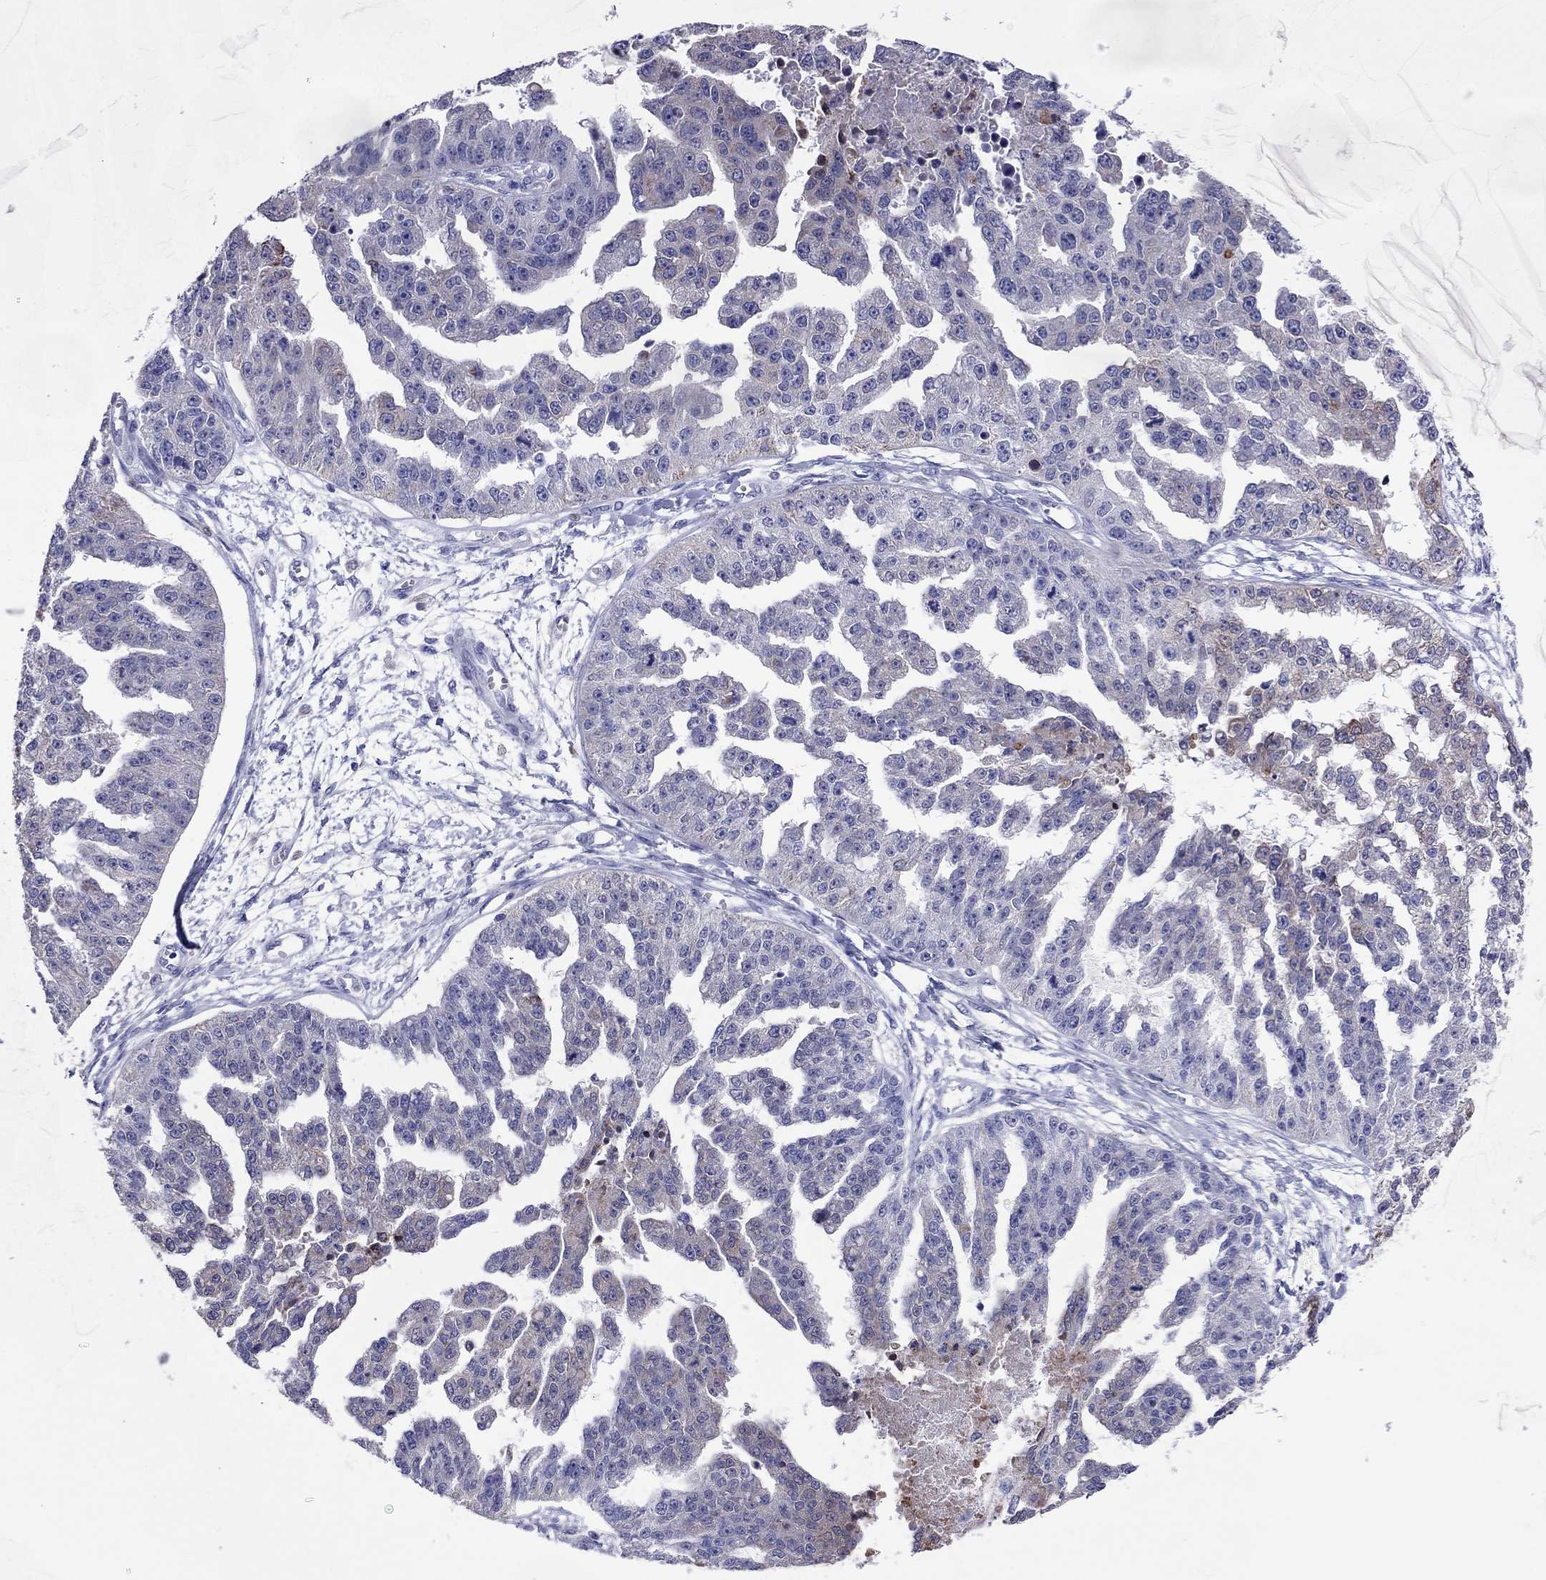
{"staining": {"intensity": "moderate", "quantity": "<25%", "location": "cytoplasmic/membranous"}, "tissue": "ovarian cancer", "cell_type": "Tumor cells", "image_type": "cancer", "snomed": [{"axis": "morphology", "description": "Cystadenocarcinoma, serous, NOS"}, {"axis": "topography", "description": "Ovary"}], "caption": "Immunohistochemical staining of serous cystadenocarcinoma (ovarian) reveals moderate cytoplasmic/membranous protein staining in about <25% of tumor cells.", "gene": "ADORA2A", "patient": {"sex": "female", "age": 58}}